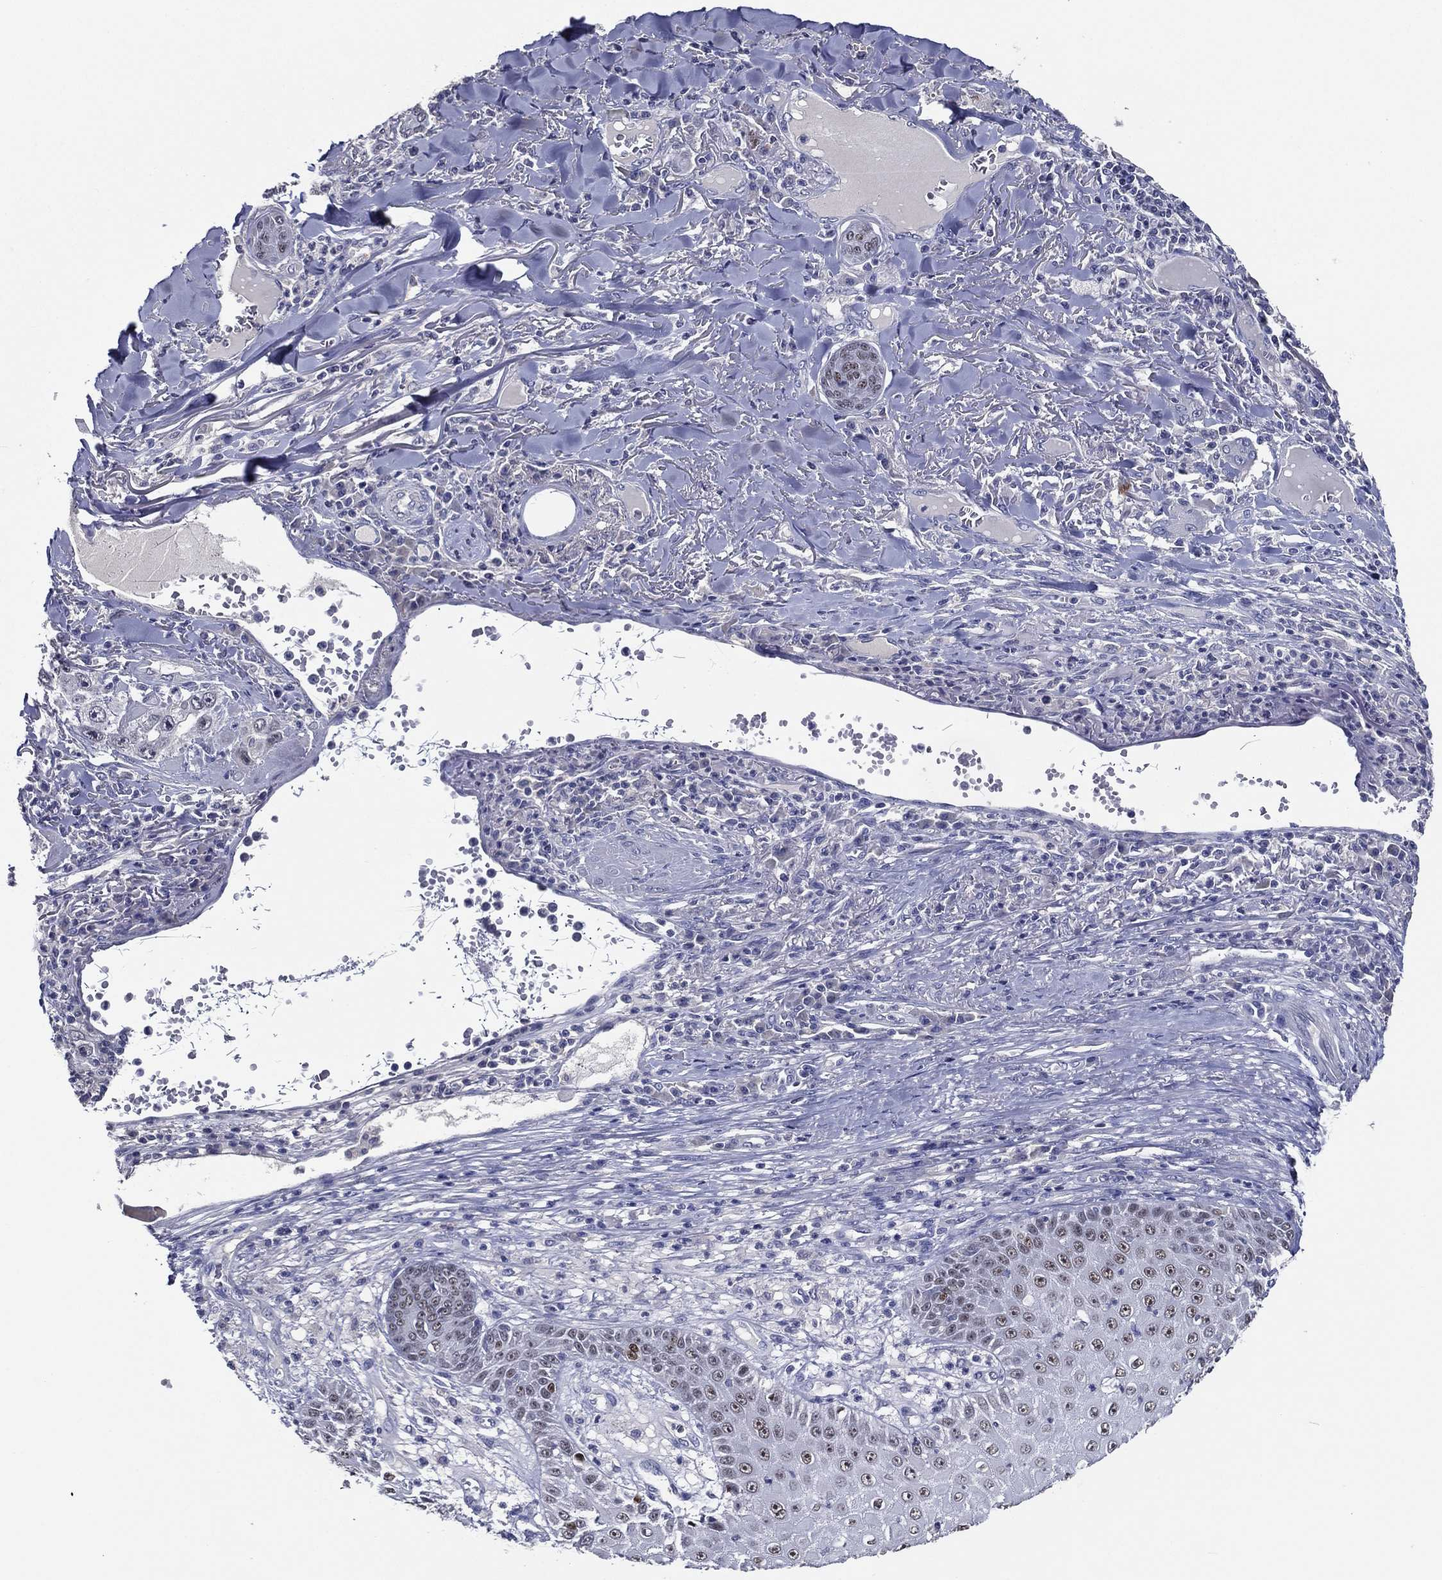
{"staining": {"intensity": "moderate", "quantity": "<25%", "location": "nuclear"}, "tissue": "skin cancer", "cell_type": "Tumor cells", "image_type": "cancer", "snomed": [{"axis": "morphology", "description": "Squamous cell carcinoma, NOS"}, {"axis": "topography", "description": "Skin"}], "caption": "Skin cancer (squamous cell carcinoma) was stained to show a protein in brown. There is low levels of moderate nuclear staining in approximately <25% of tumor cells.", "gene": "TFAP2A", "patient": {"sex": "male", "age": 82}}